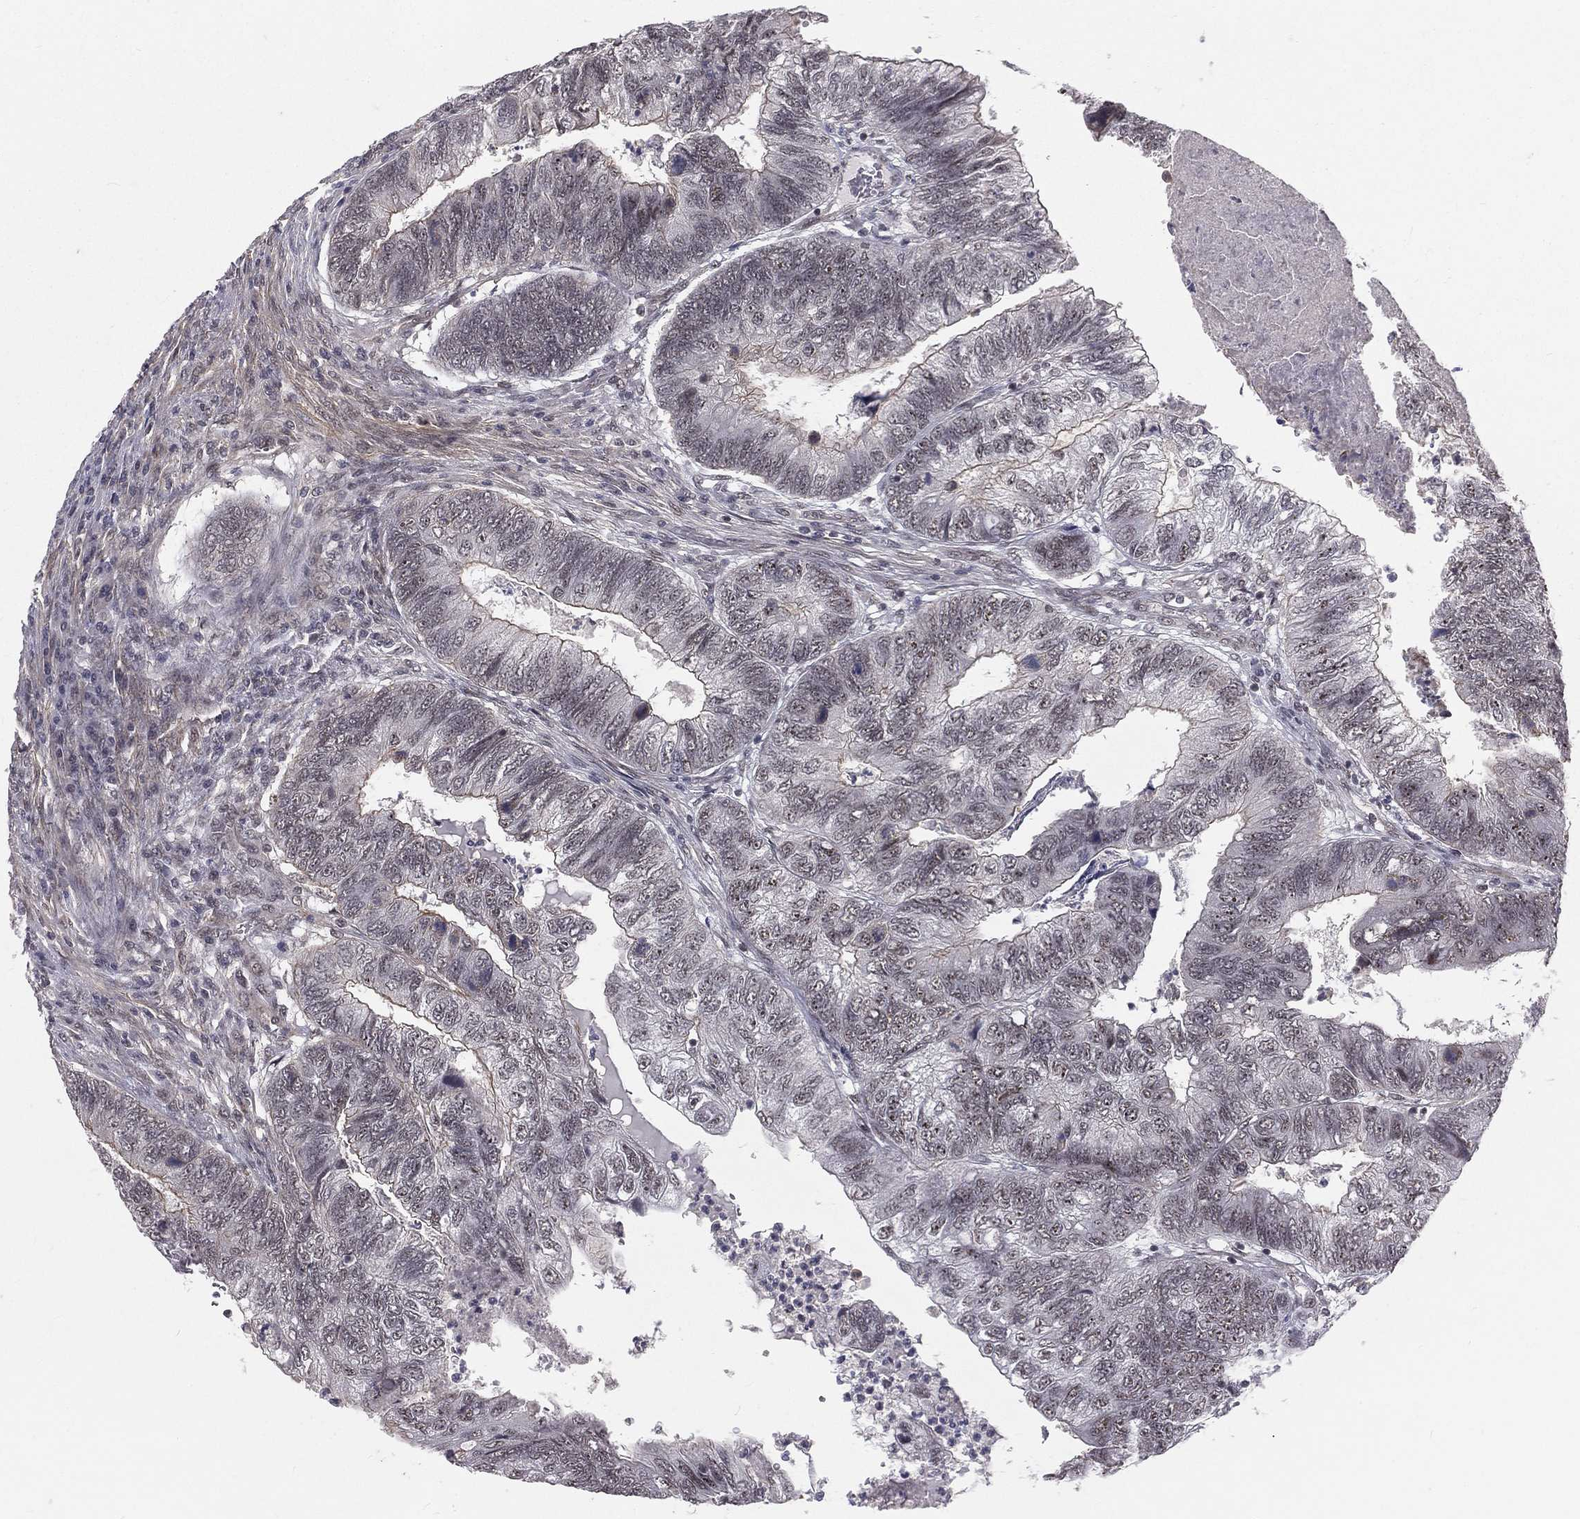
{"staining": {"intensity": "negative", "quantity": "none", "location": "none"}, "tissue": "colorectal cancer", "cell_type": "Tumor cells", "image_type": "cancer", "snomed": [{"axis": "morphology", "description": "Adenocarcinoma, NOS"}, {"axis": "topography", "description": "Colon"}], "caption": "An image of human adenocarcinoma (colorectal) is negative for staining in tumor cells.", "gene": "MORC2", "patient": {"sex": "female", "age": 67}}